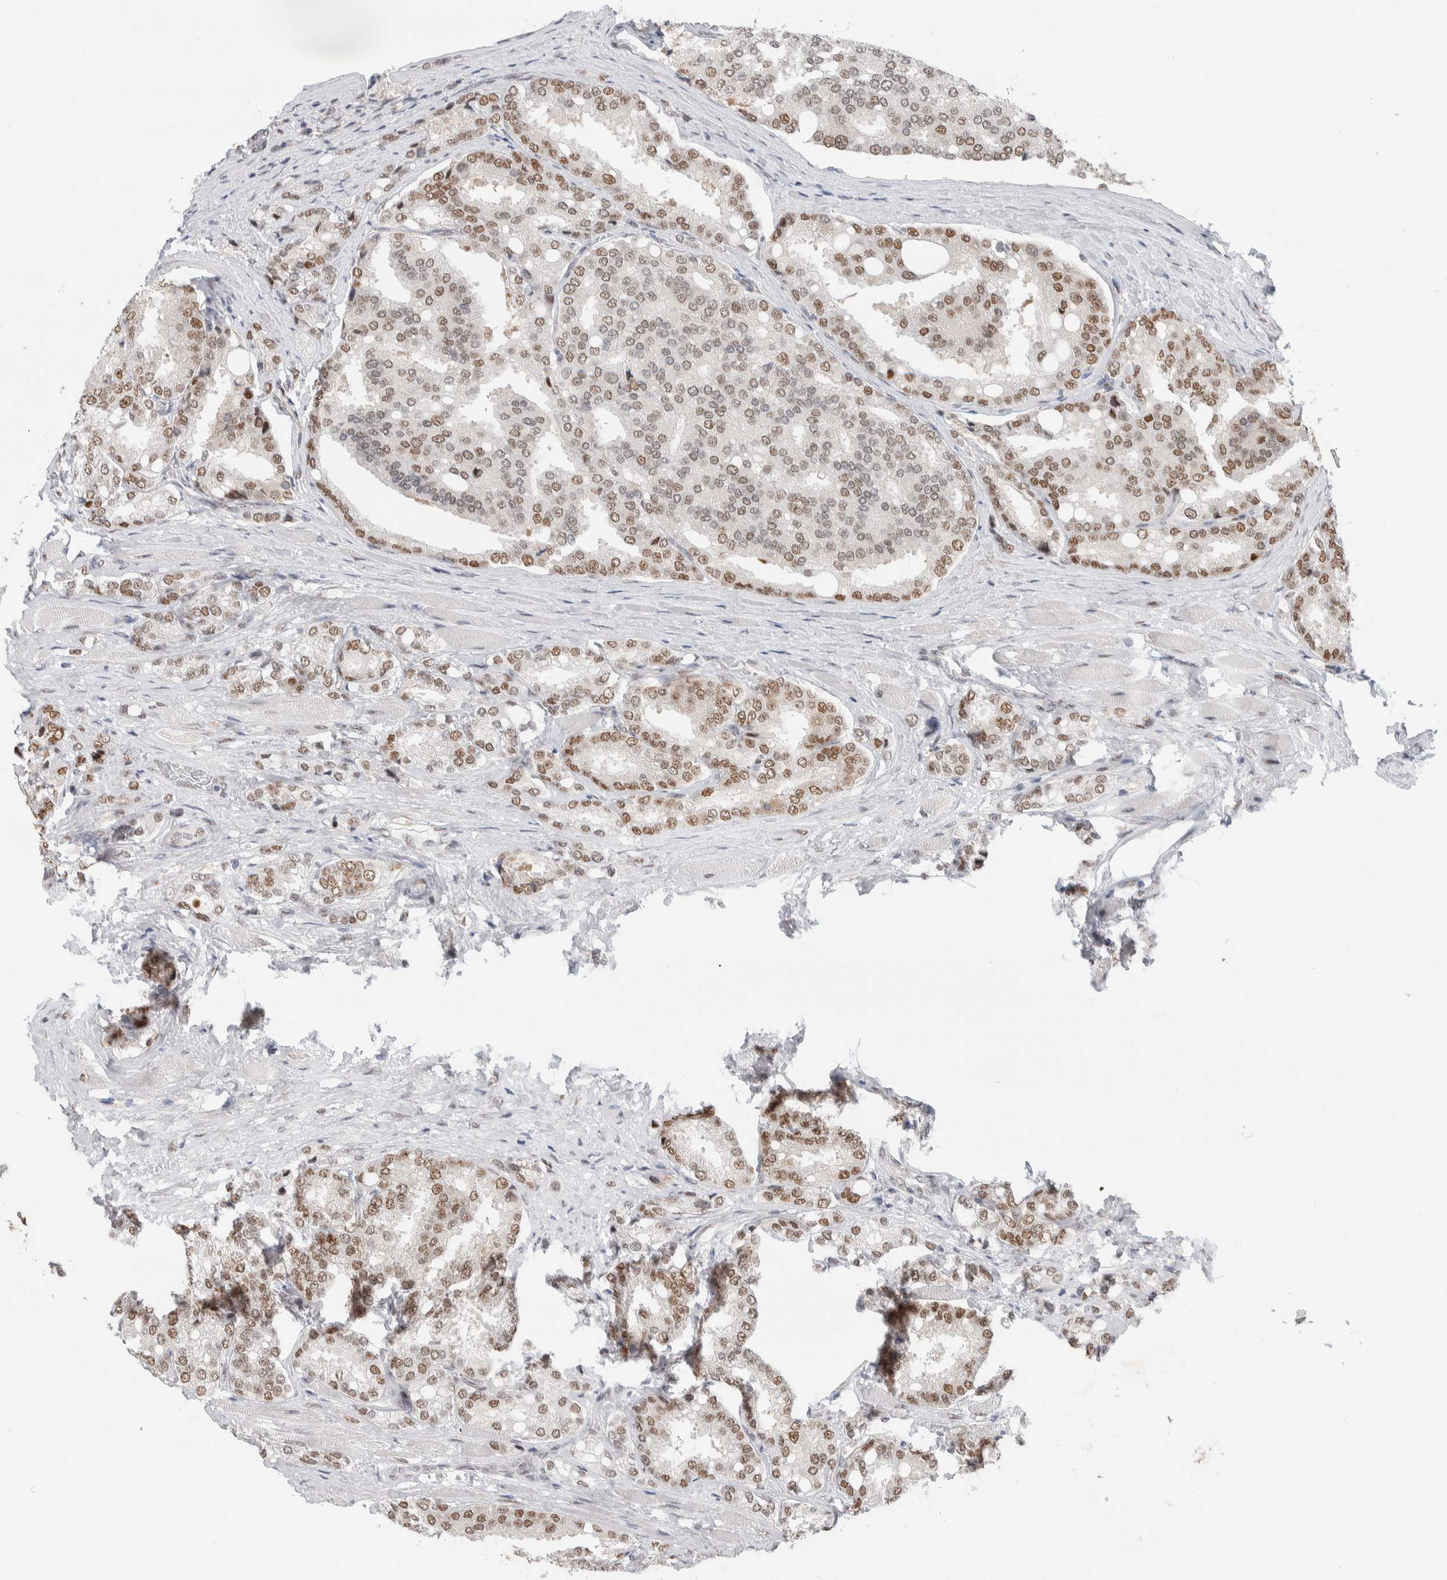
{"staining": {"intensity": "moderate", "quantity": ">75%", "location": "nuclear"}, "tissue": "prostate cancer", "cell_type": "Tumor cells", "image_type": "cancer", "snomed": [{"axis": "morphology", "description": "Adenocarcinoma, High grade"}, {"axis": "topography", "description": "Prostate"}], "caption": "High-magnification brightfield microscopy of prostate cancer (high-grade adenocarcinoma) stained with DAB (brown) and counterstained with hematoxylin (blue). tumor cells exhibit moderate nuclear positivity is appreciated in about>75% of cells.", "gene": "PRMT1", "patient": {"sex": "male", "age": 50}}